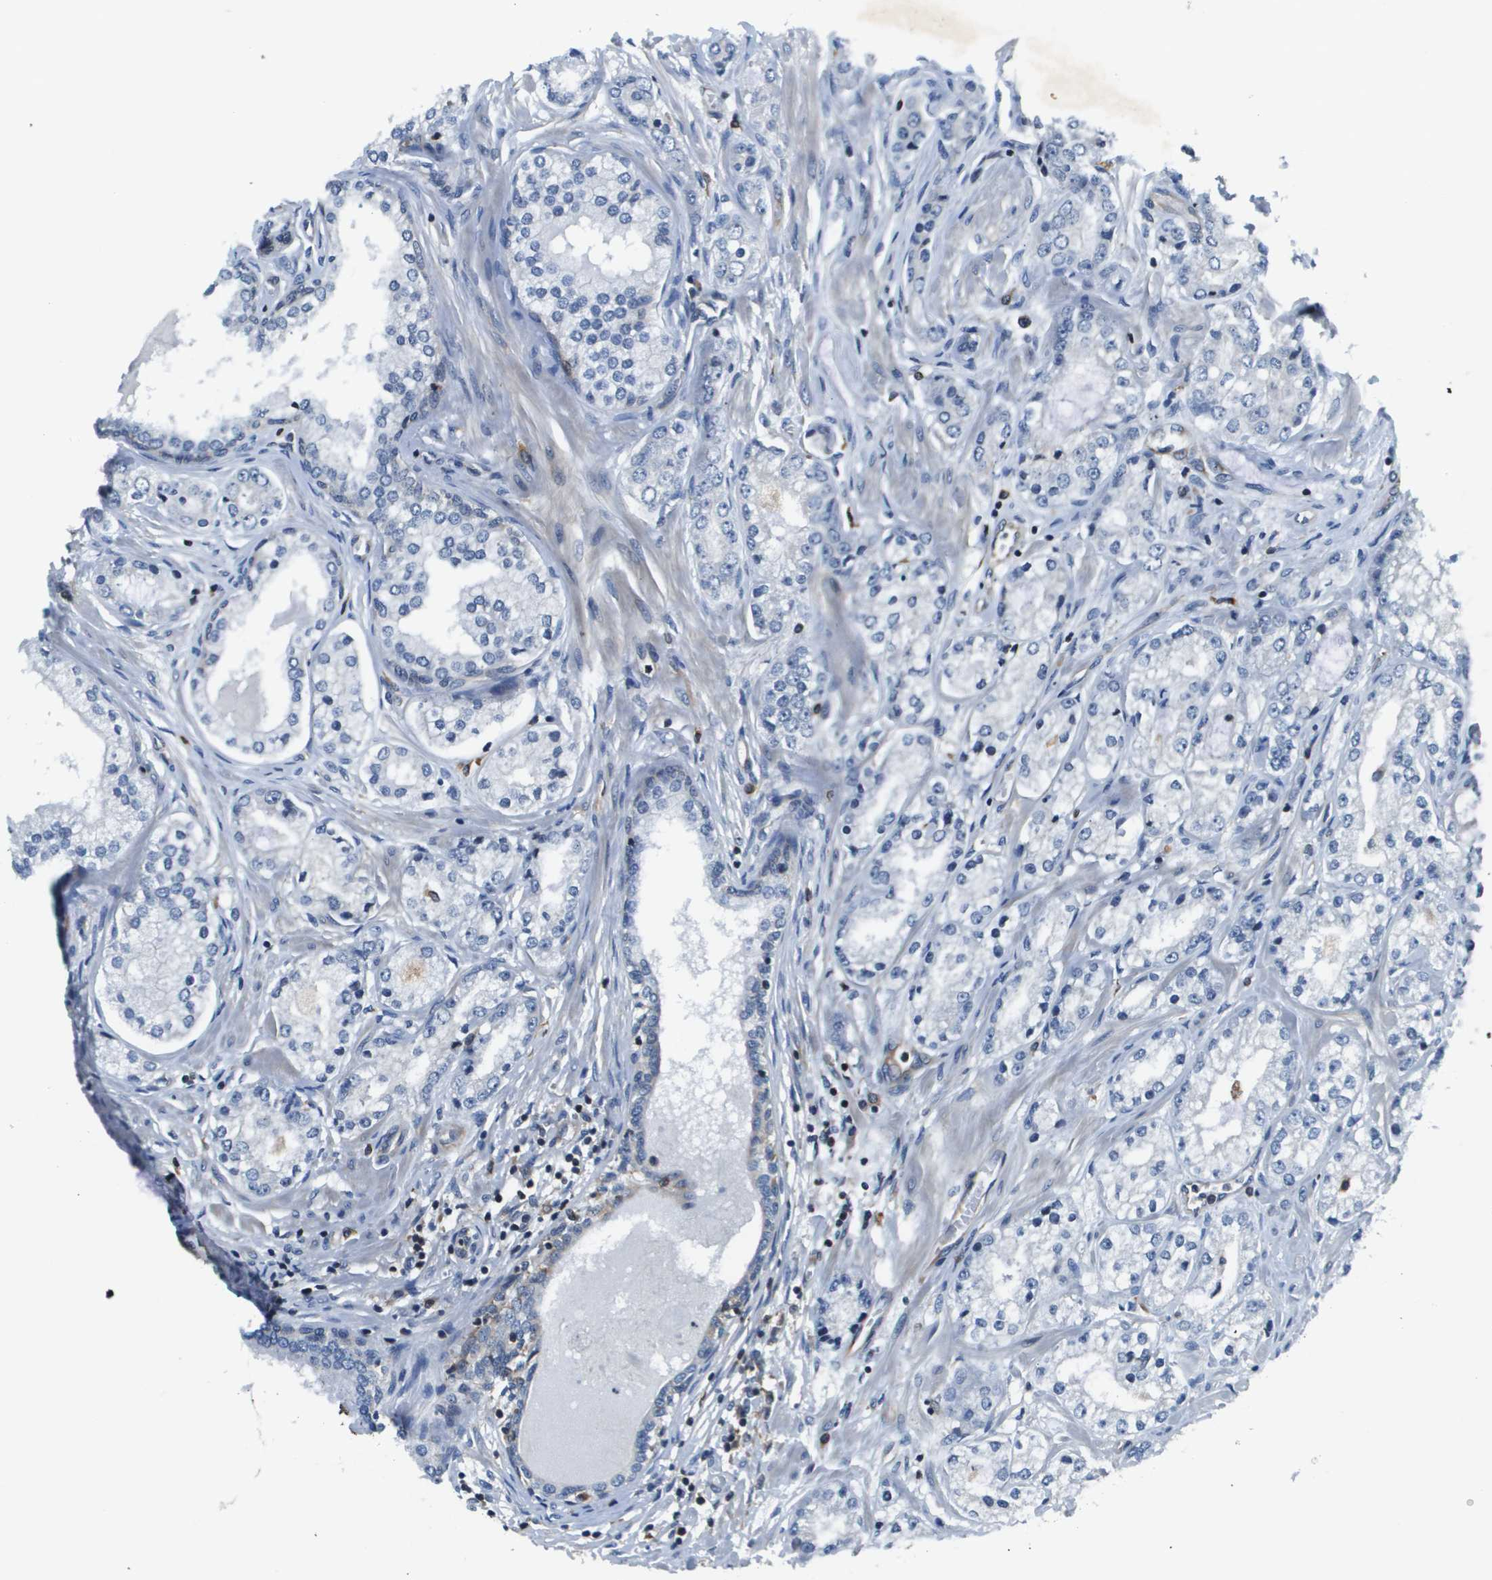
{"staining": {"intensity": "negative", "quantity": "none", "location": "none"}, "tissue": "prostate cancer", "cell_type": "Tumor cells", "image_type": "cancer", "snomed": [{"axis": "morphology", "description": "Adenocarcinoma, Low grade"}, {"axis": "topography", "description": "Prostate"}], "caption": "Prostate cancer (low-grade adenocarcinoma) was stained to show a protein in brown. There is no significant expression in tumor cells. (DAB immunohistochemistry (IHC) visualized using brightfield microscopy, high magnification).", "gene": "ESYT1", "patient": {"sex": "male", "age": 63}}